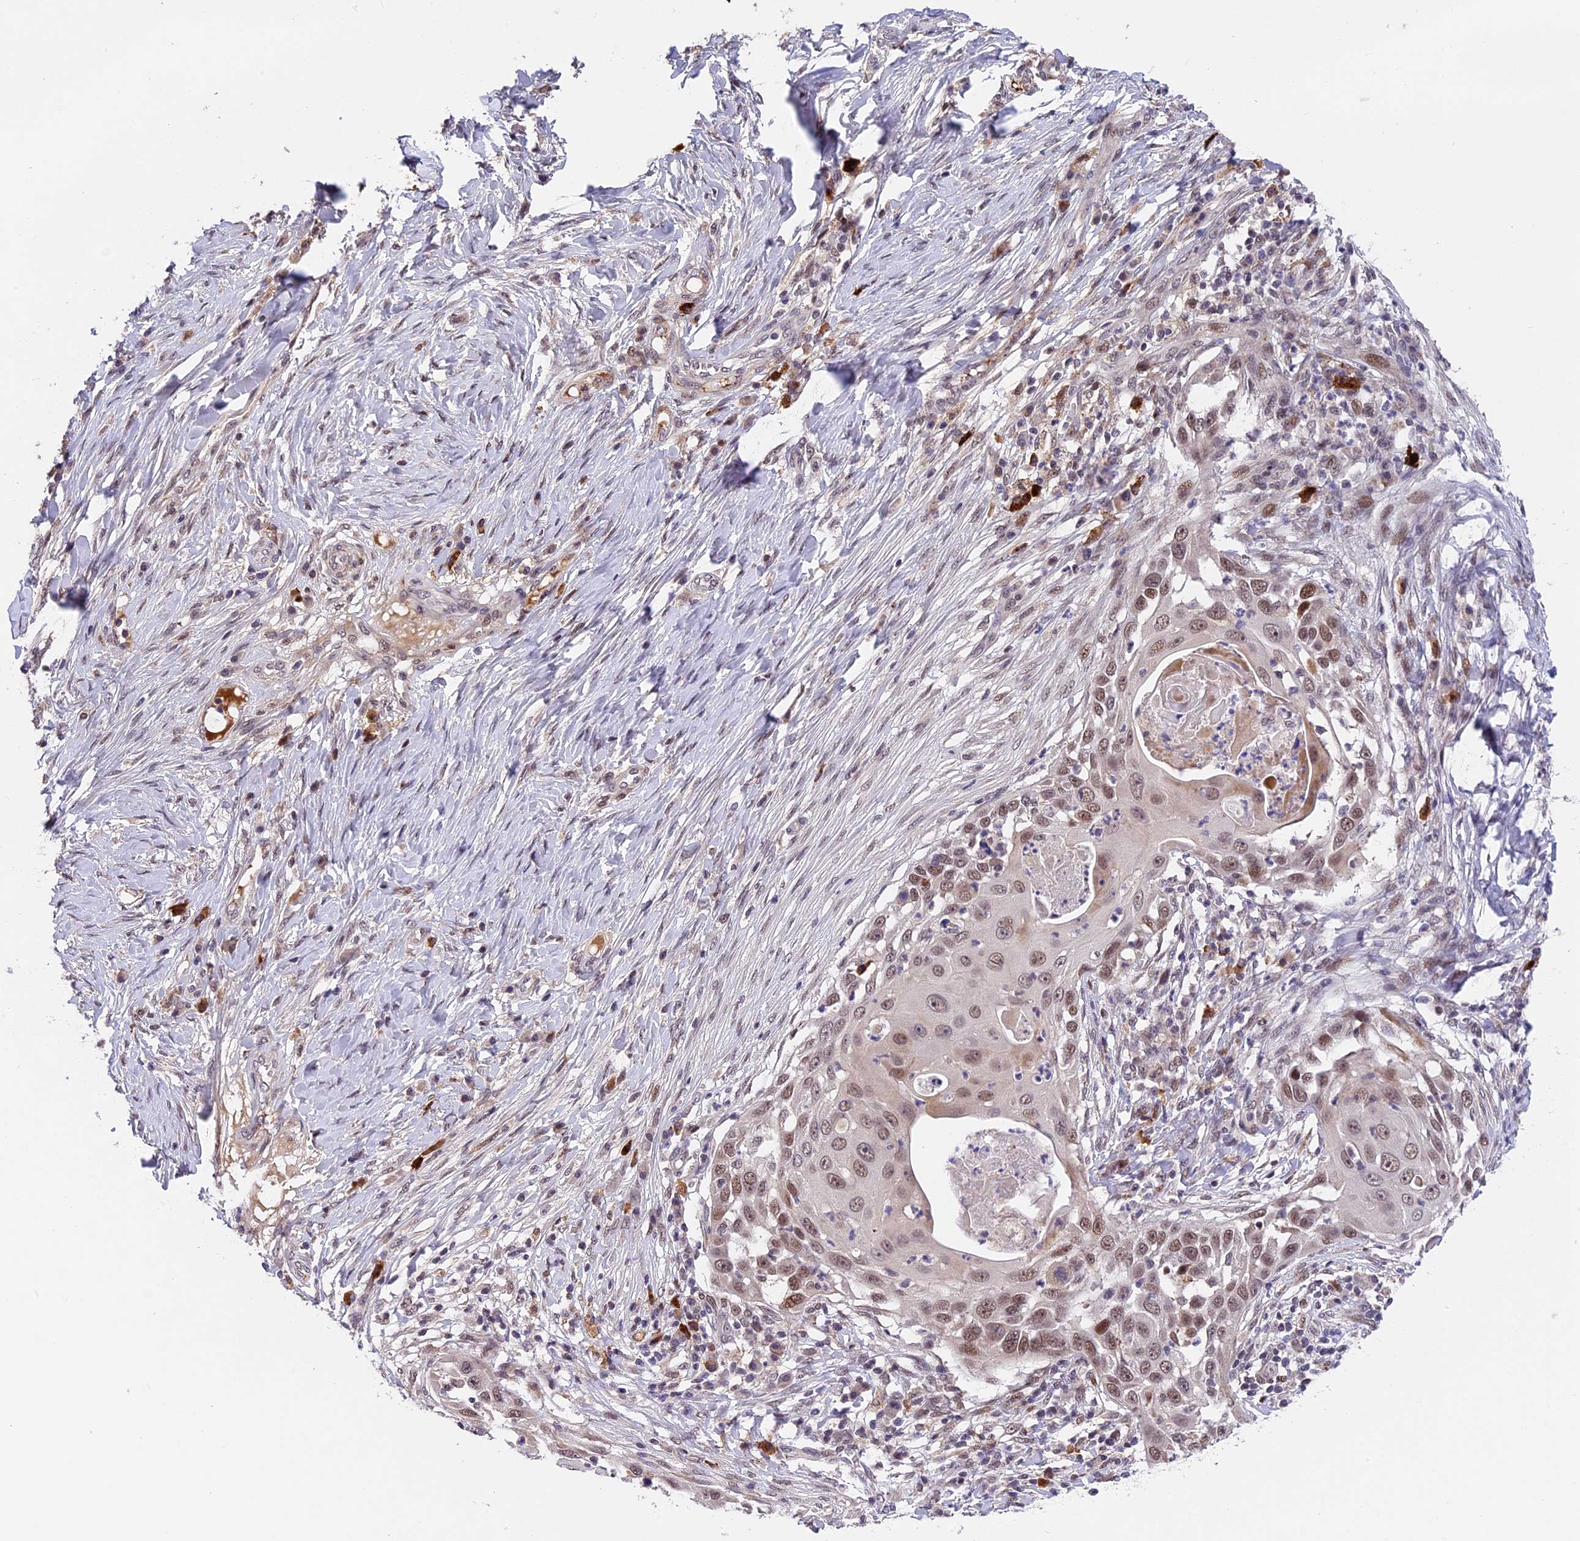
{"staining": {"intensity": "moderate", "quantity": ">75%", "location": "nuclear"}, "tissue": "skin cancer", "cell_type": "Tumor cells", "image_type": "cancer", "snomed": [{"axis": "morphology", "description": "Squamous cell carcinoma, NOS"}, {"axis": "topography", "description": "Skin"}], "caption": "A high-resolution micrograph shows immunohistochemistry (IHC) staining of skin cancer, which exhibits moderate nuclear expression in approximately >75% of tumor cells.", "gene": "FBXO45", "patient": {"sex": "female", "age": 44}}